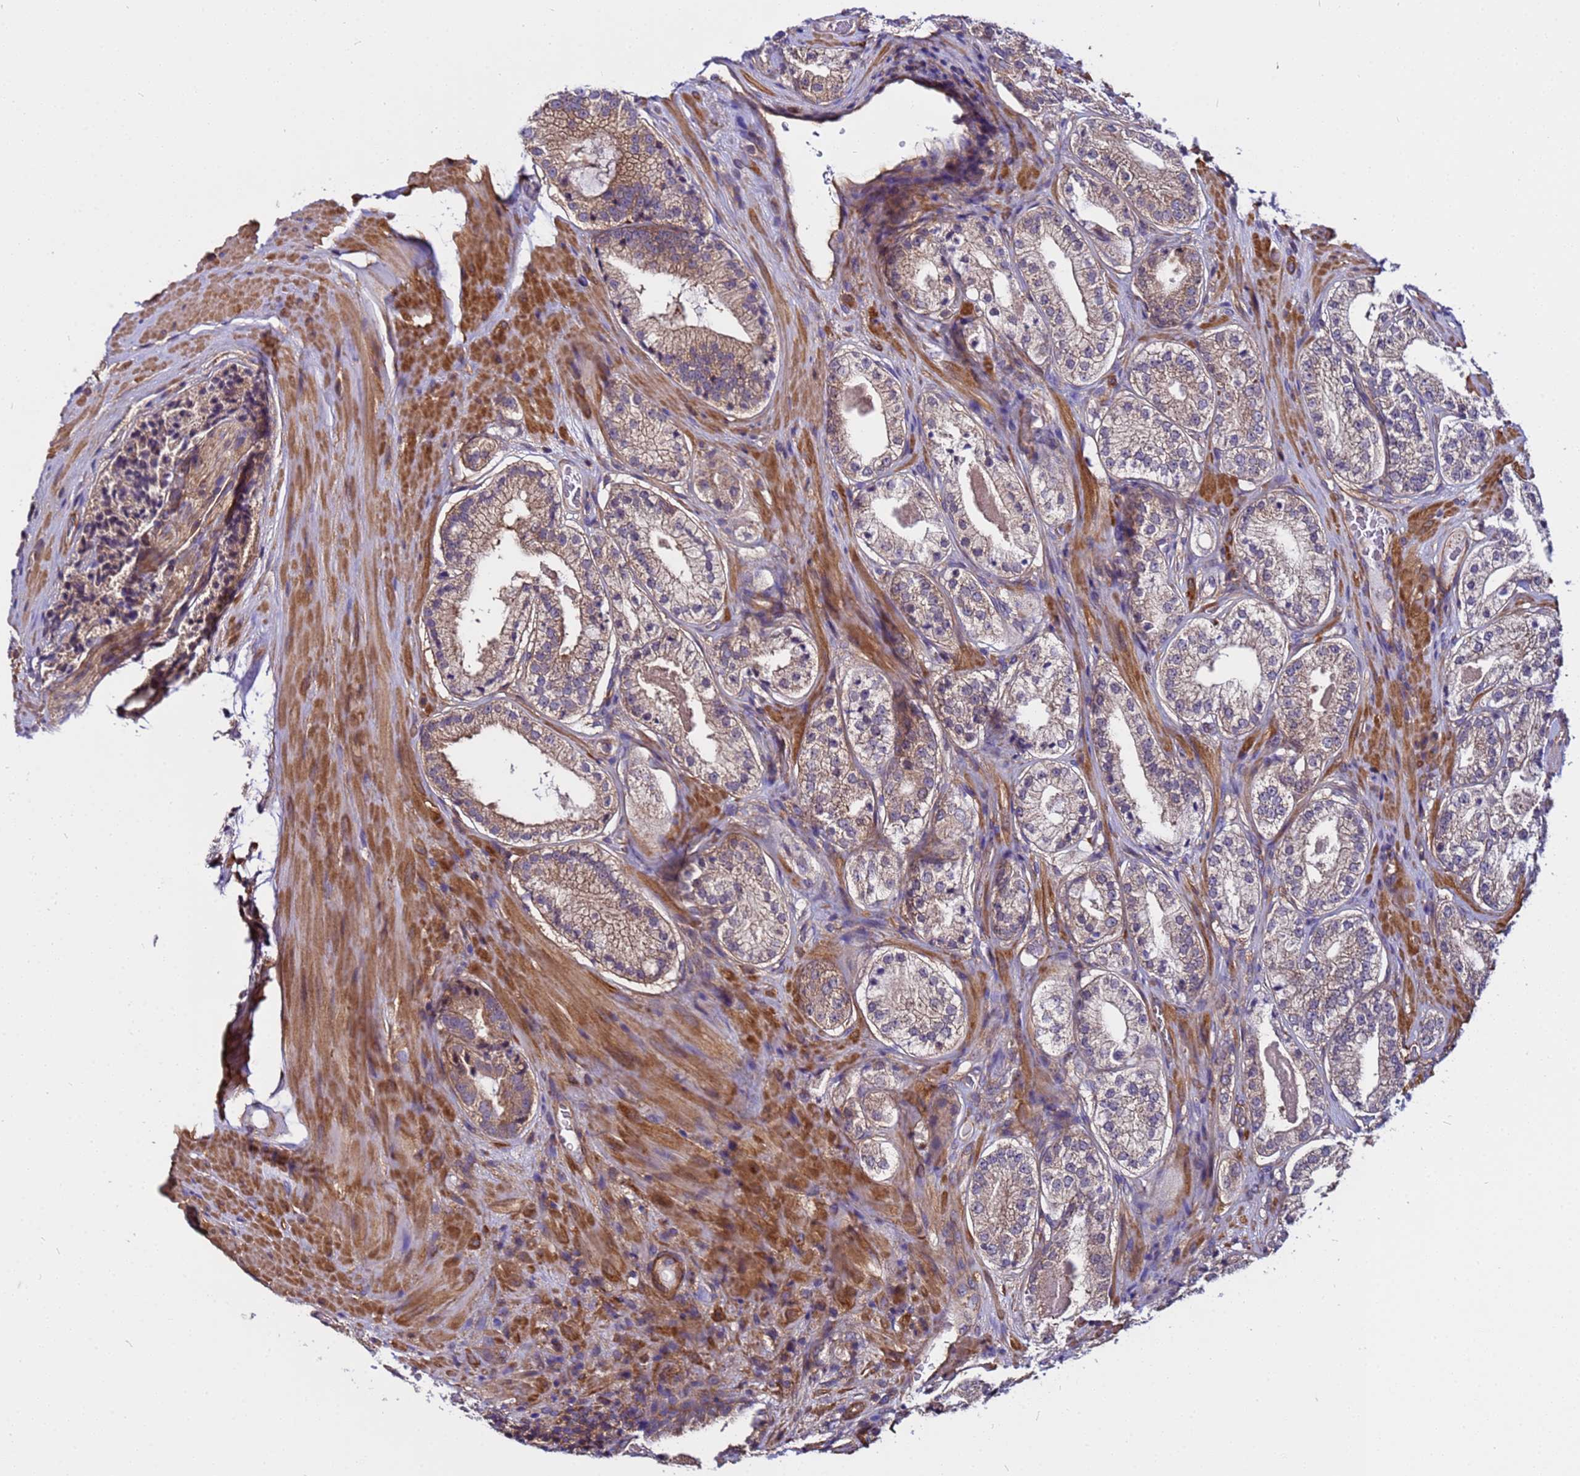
{"staining": {"intensity": "weak", "quantity": ">75%", "location": "cytoplasmic/membranous"}, "tissue": "prostate cancer", "cell_type": "Tumor cells", "image_type": "cancer", "snomed": [{"axis": "morphology", "description": "Adenocarcinoma, High grade"}, {"axis": "topography", "description": "Prostate"}], "caption": "Immunohistochemical staining of human prostate high-grade adenocarcinoma shows low levels of weak cytoplasmic/membranous protein staining in approximately >75% of tumor cells.", "gene": "STK38", "patient": {"sex": "male", "age": 71}}